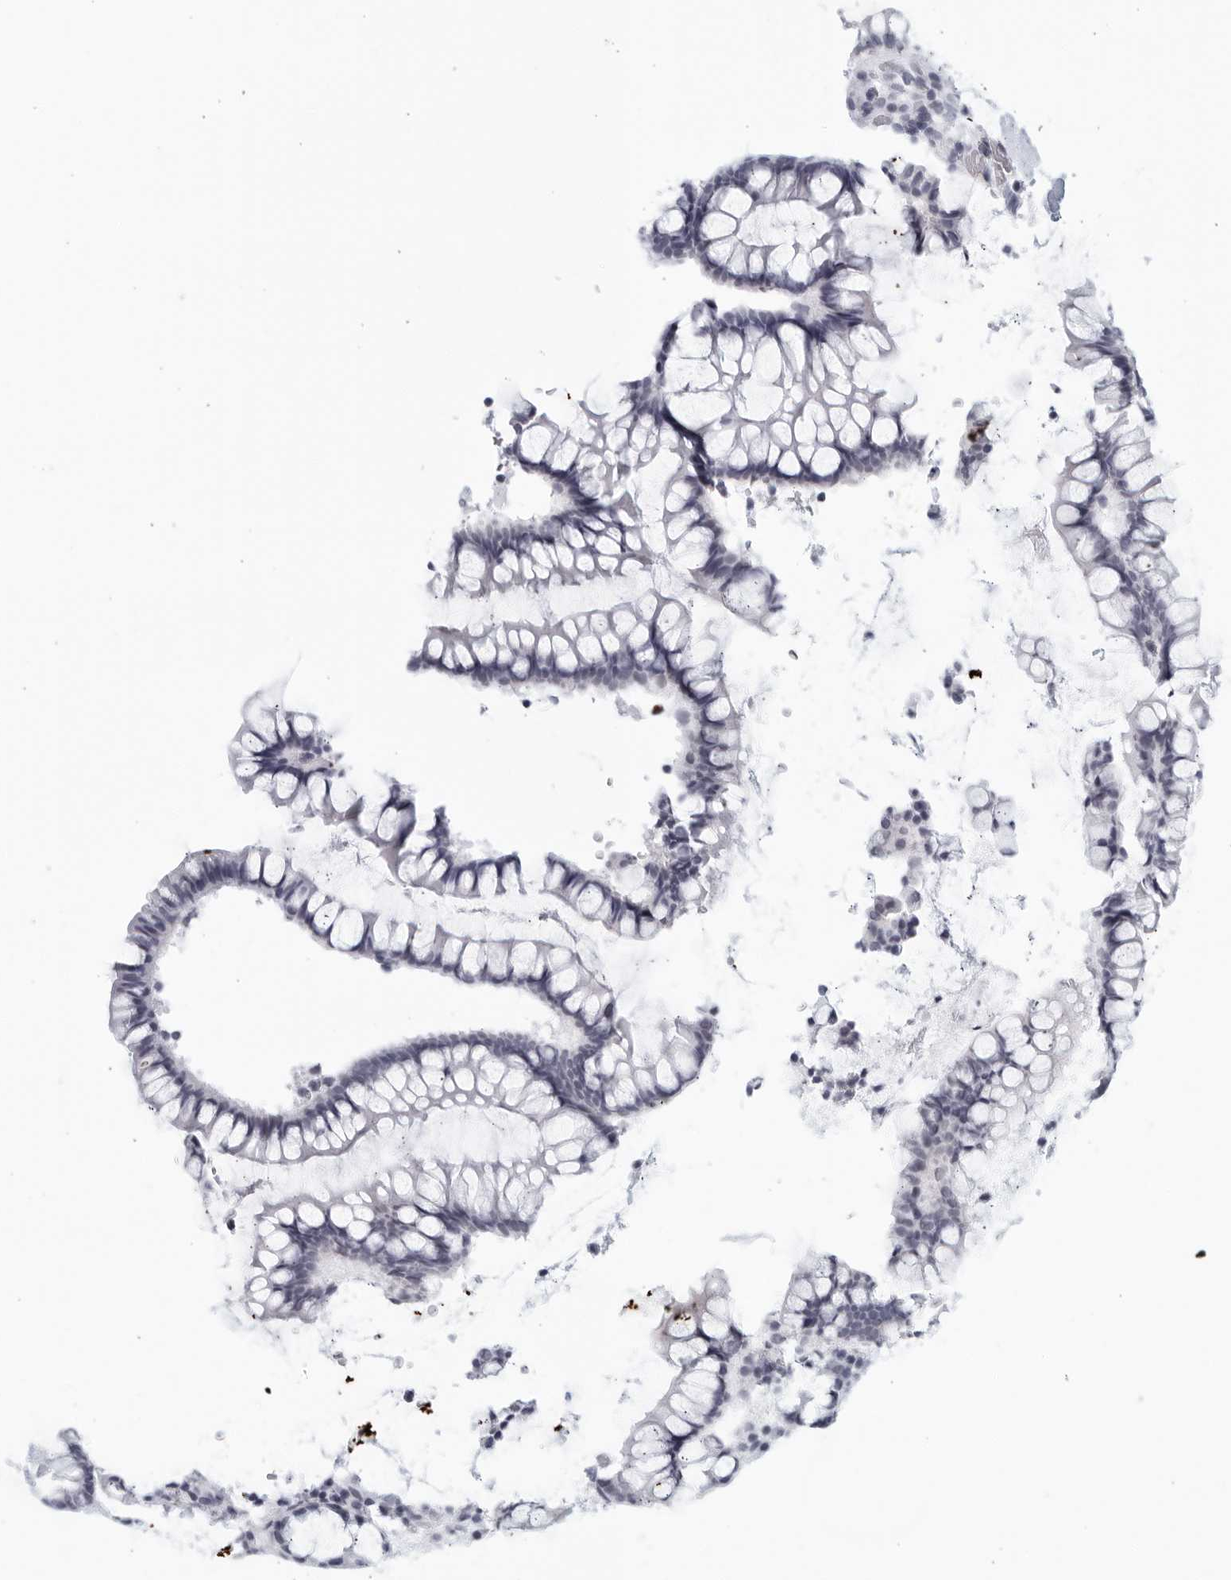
{"staining": {"intensity": "negative", "quantity": "none", "location": "none"}, "tissue": "colon", "cell_type": "Endothelial cells", "image_type": "normal", "snomed": [{"axis": "morphology", "description": "Normal tissue, NOS"}, {"axis": "topography", "description": "Colon"}], "caption": "Endothelial cells show no significant expression in benign colon. (DAB IHC visualized using brightfield microscopy, high magnification).", "gene": "KLK7", "patient": {"sex": "female", "age": 79}}